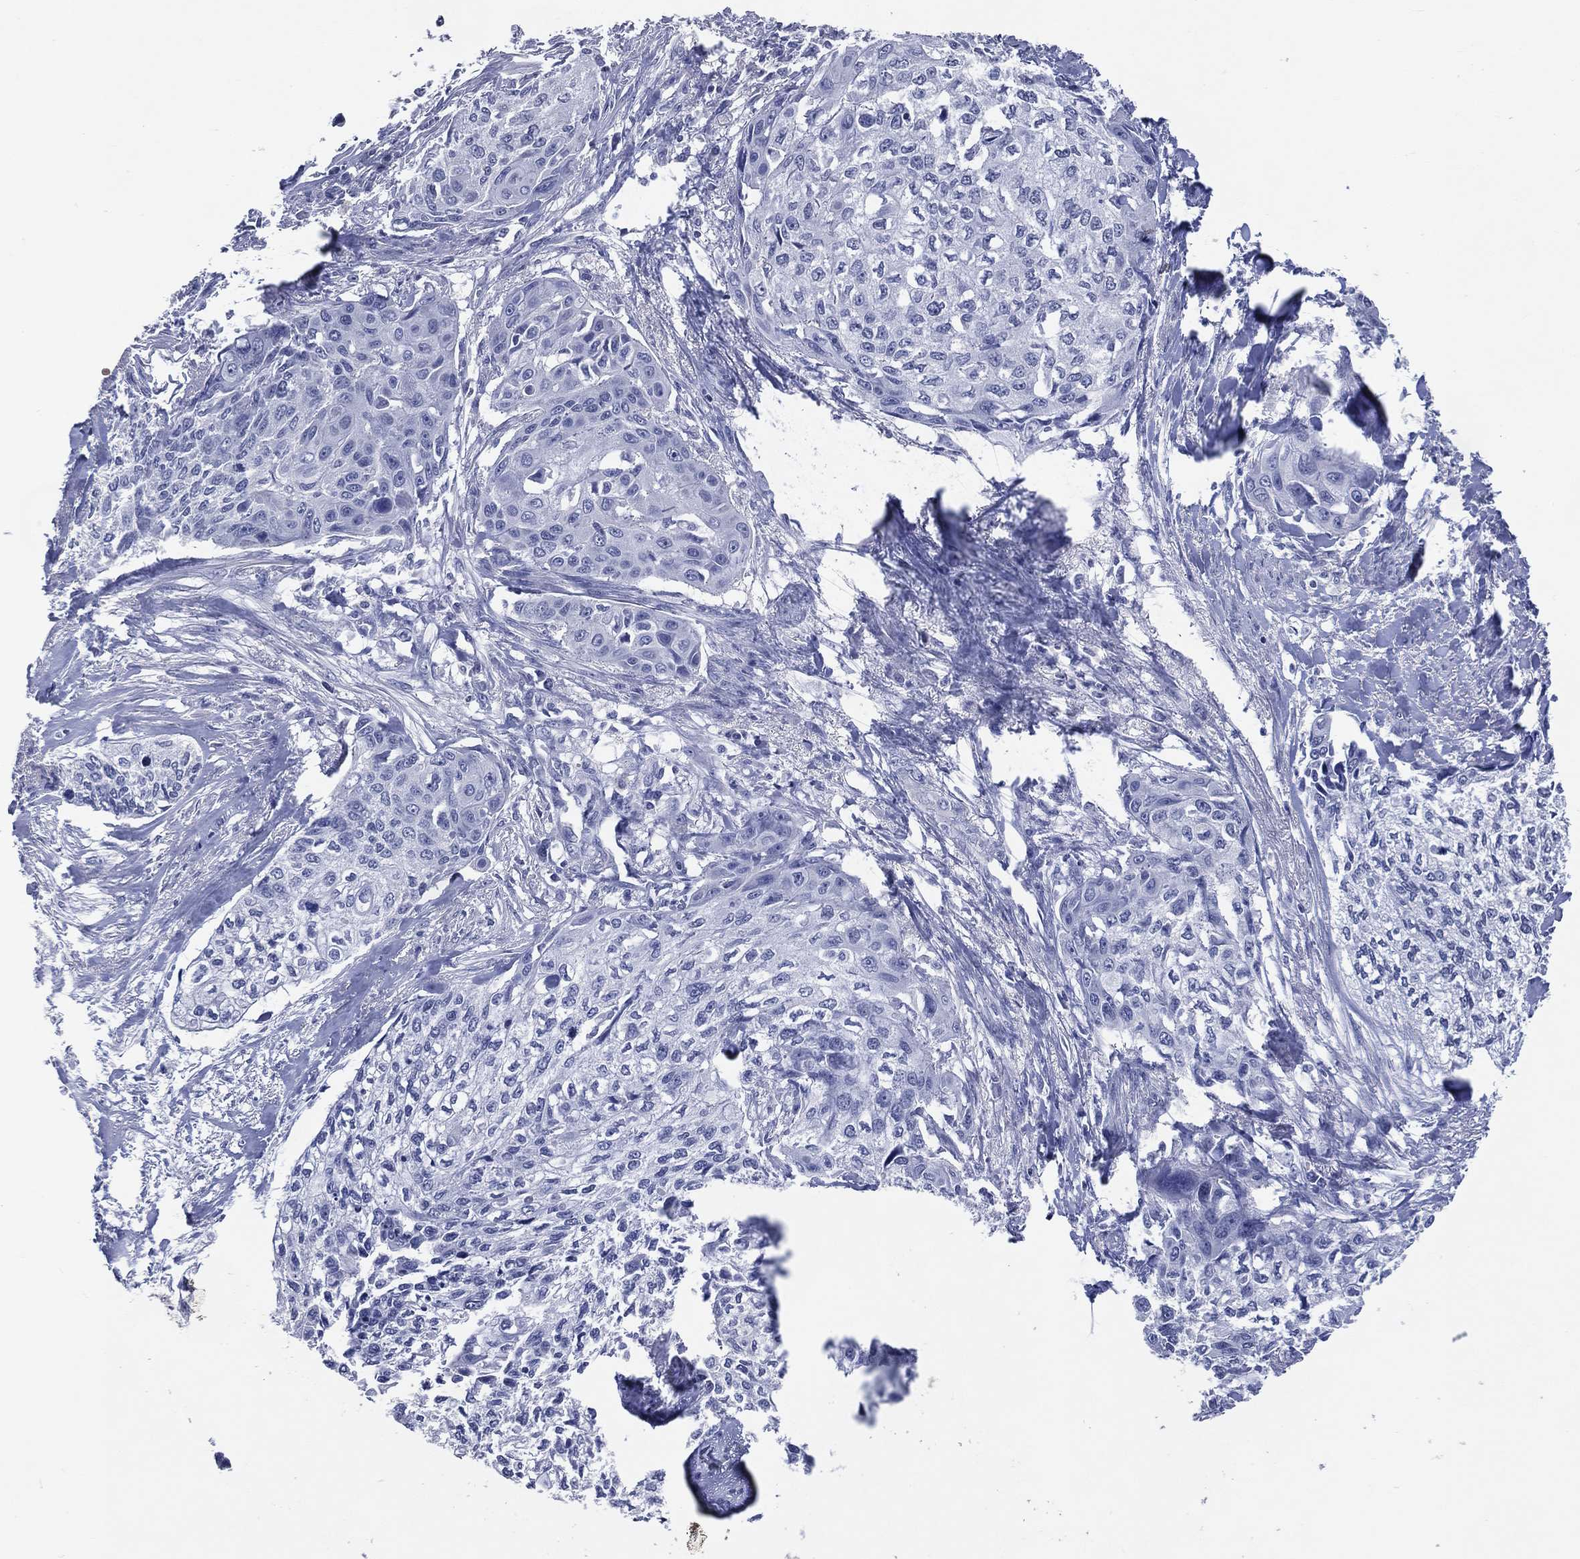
{"staining": {"intensity": "negative", "quantity": "none", "location": "none"}, "tissue": "cervical cancer", "cell_type": "Tumor cells", "image_type": "cancer", "snomed": [{"axis": "morphology", "description": "Squamous cell carcinoma, NOS"}, {"axis": "topography", "description": "Cervix"}], "caption": "Protein analysis of cervical cancer demonstrates no significant positivity in tumor cells.", "gene": "DNAH7", "patient": {"sex": "female", "age": 58}}